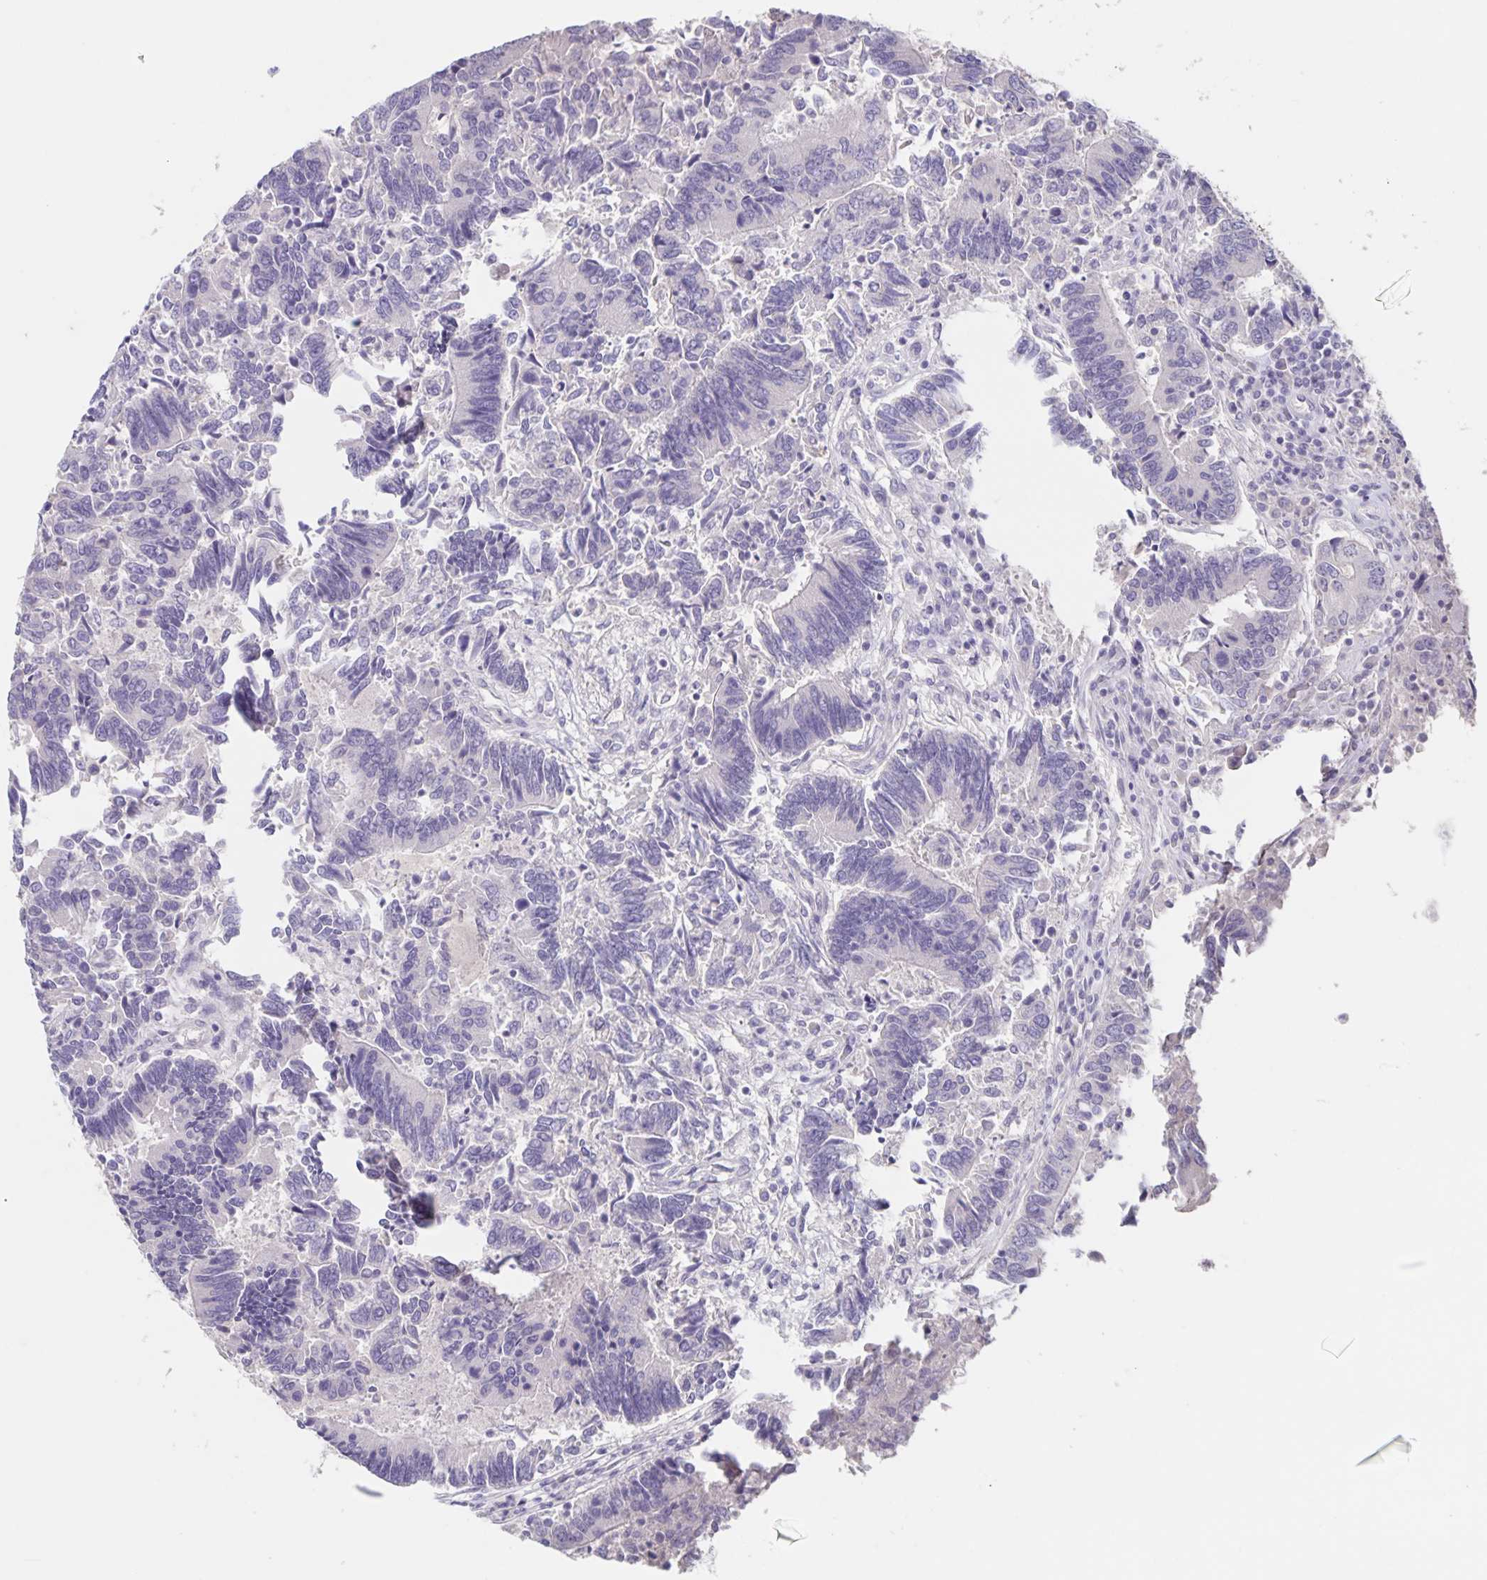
{"staining": {"intensity": "negative", "quantity": "none", "location": "none"}, "tissue": "colorectal cancer", "cell_type": "Tumor cells", "image_type": "cancer", "snomed": [{"axis": "morphology", "description": "Adenocarcinoma, NOS"}, {"axis": "topography", "description": "Colon"}], "caption": "Immunohistochemistry image of colorectal adenocarcinoma stained for a protein (brown), which shows no expression in tumor cells.", "gene": "INSL5", "patient": {"sex": "female", "age": 67}}